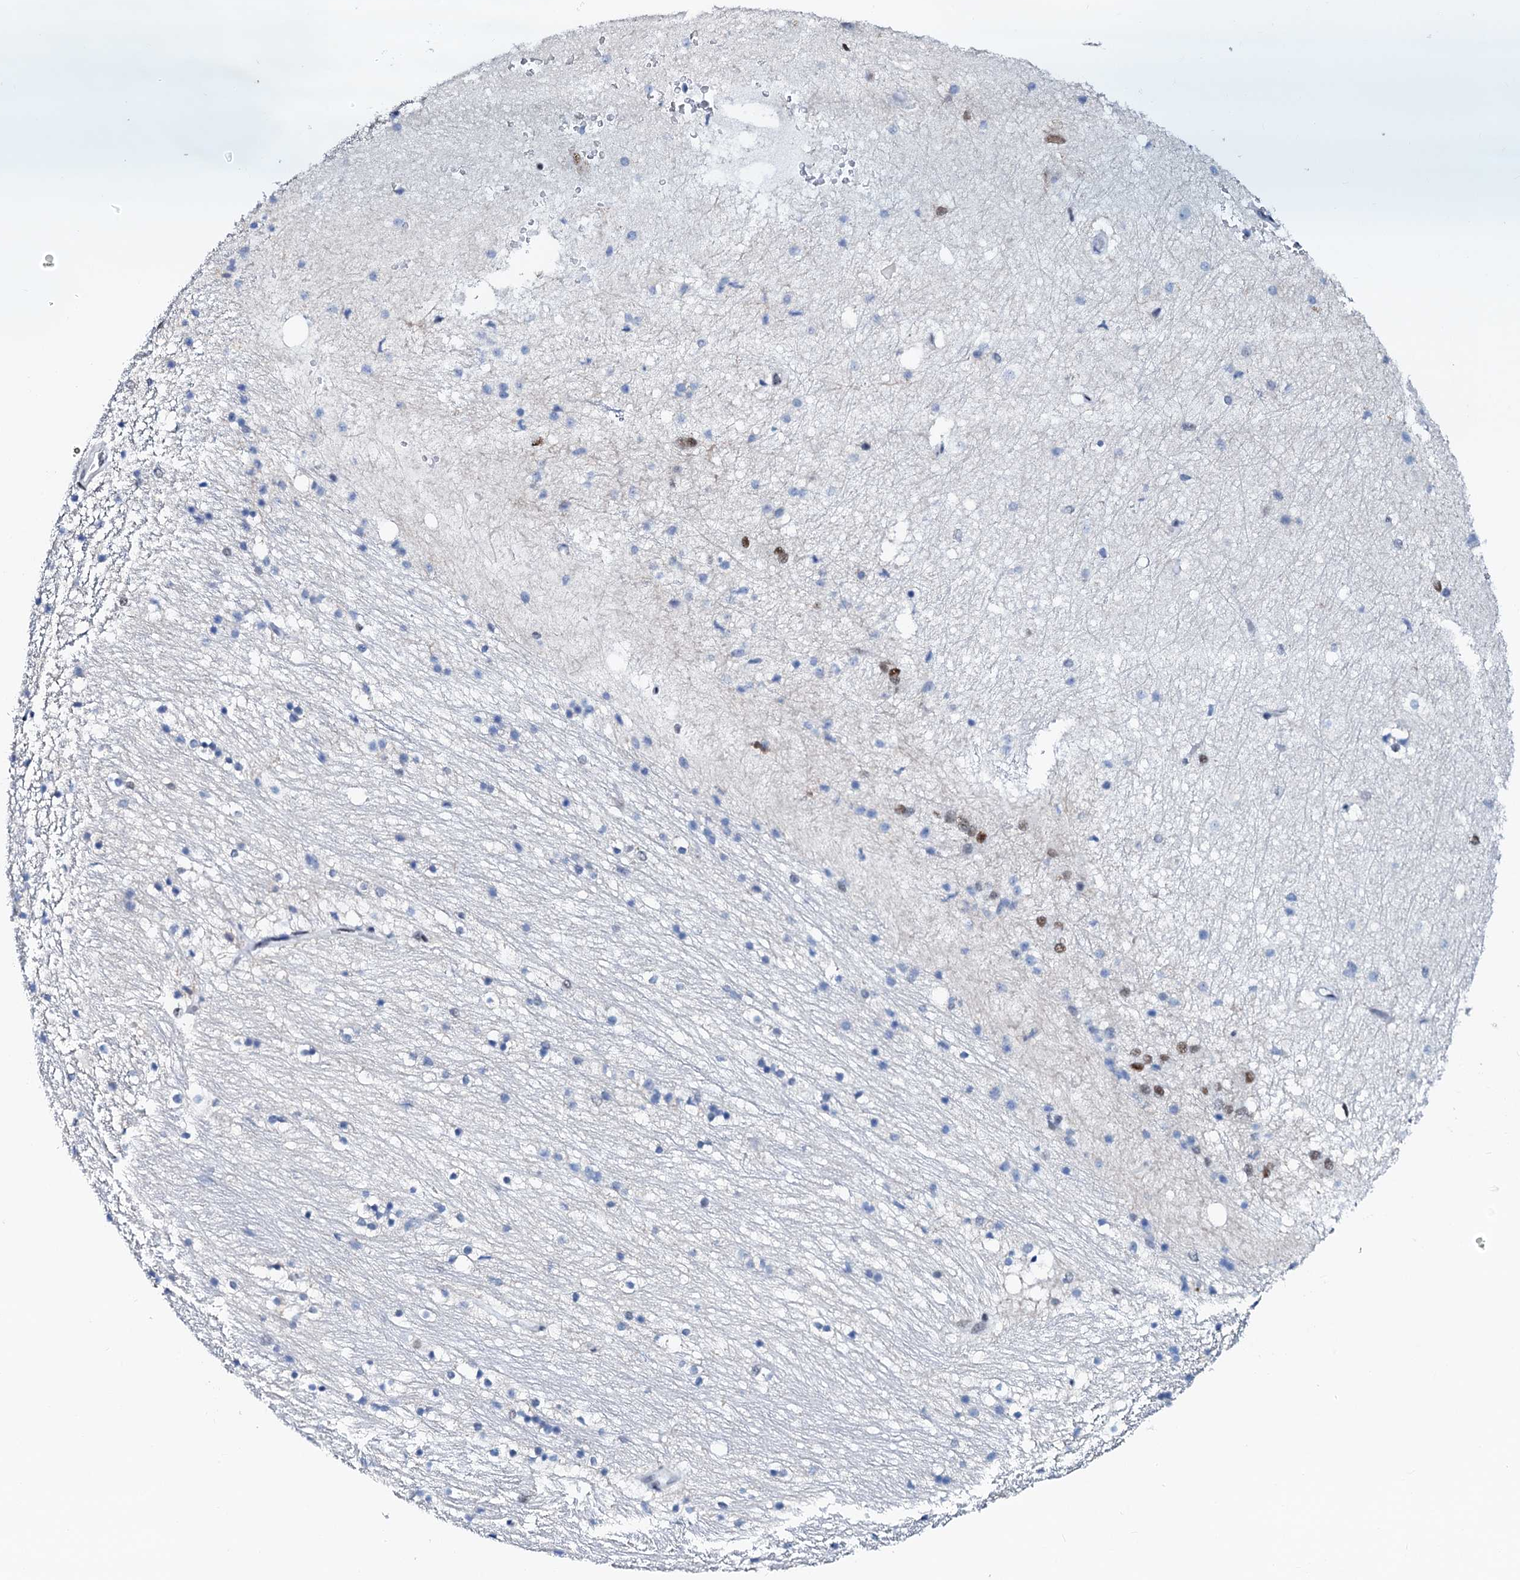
{"staining": {"intensity": "negative", "quantity": "none", "location": "none"}, "tissue": "hippocampus", "cell_type": "Glial cells", "image_type": "normal", "snomed": [{"axis": "morphology", "description": "Normal tissue, NOS"}, {"axis": "topography", "description": "Hippocampus"}], "caption": "Immunohistochemistry (IHC) photomicrograph of benign hippocampus: hippocampus stained with DAB shows no significant protein positivity in glial cells.", "gene": "SLTM", "patient": {"sex": "female", "age": 52}}